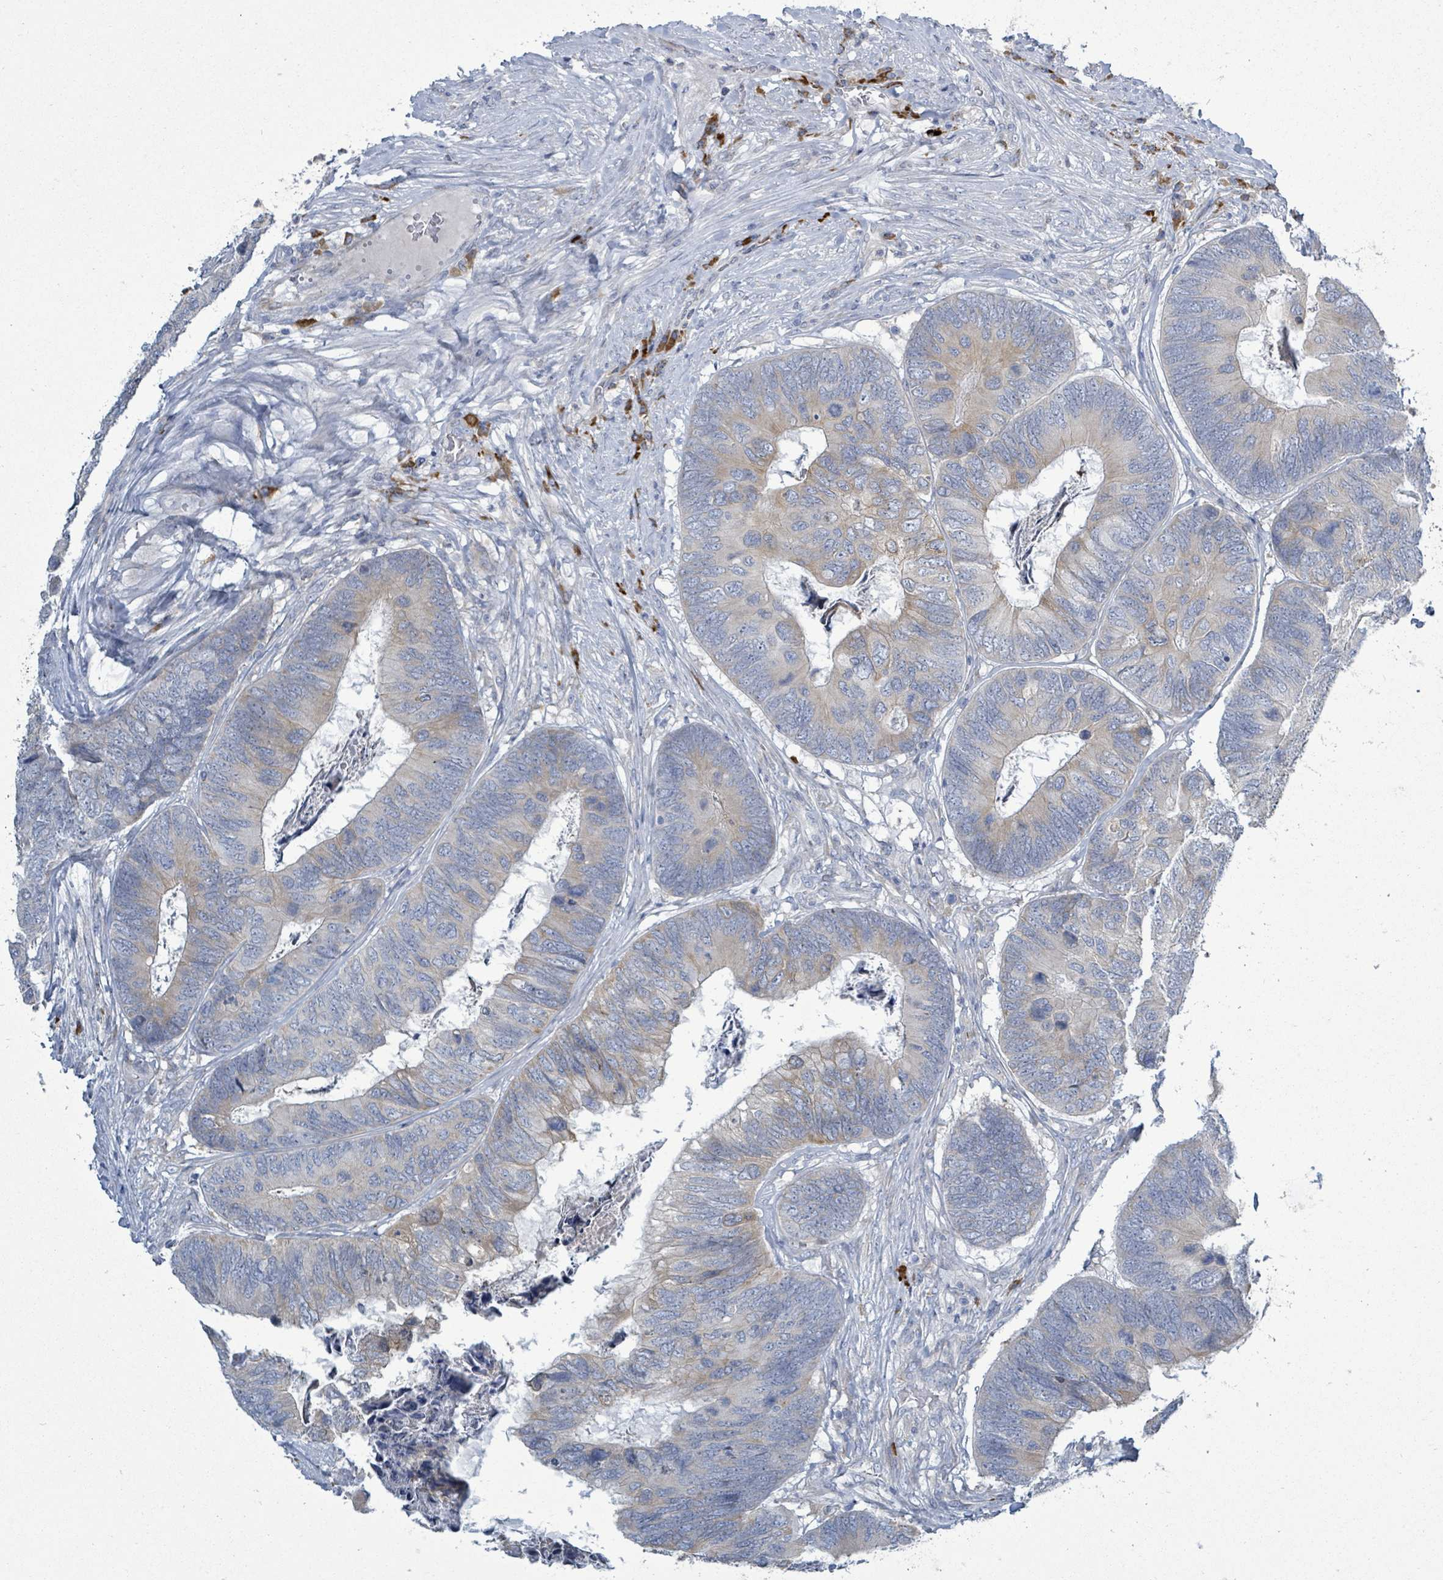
{"staining": {"intensity": "weak", "quantity": "25%-75%", "location": "cytoplasmic/membranous"}, "tissue": "colorectal cancer", "cell_type": "Tumor cells", "image_type": "cancer", "snomed": [{"axis": "morphology", "description": "Adenocarcinoma, NOS"}, {"axis": "topography", "description": "Colon"}], "caption": "There is low levels of weak cytoplasmic/membranous staining in tumor cells of colorectal cancer, as demonstrated by immunohistochemical staining (brown color).", "gene": "SIRPB1", "patient": {"sex": "female", "age": 67}}